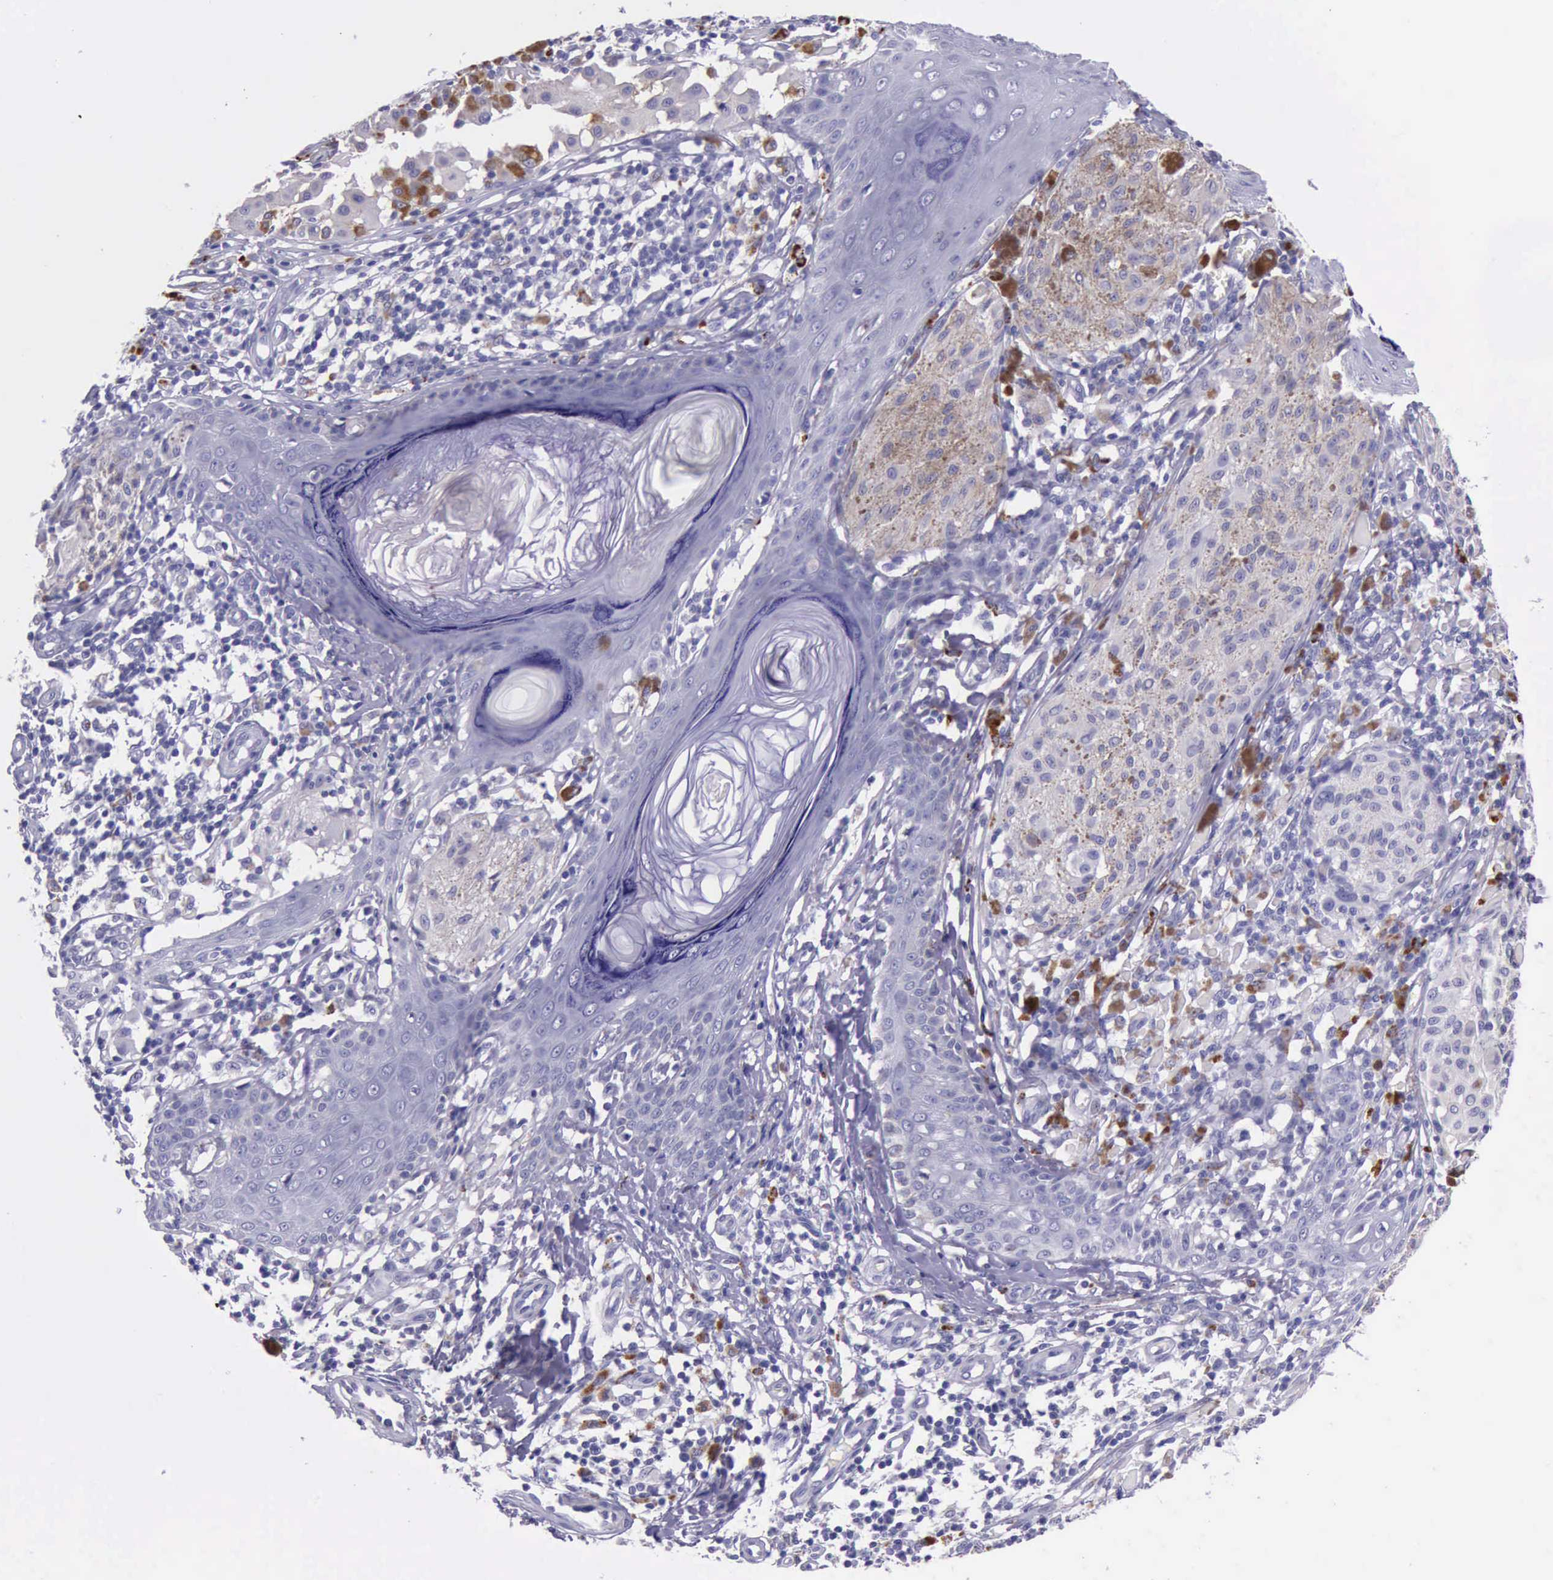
{"staining": {"intensity": "negative", "quantity": "none", "location": "none"}, "tissue": "melanoma", "cell_type": "Tumor cells", "image_type": "cancer", "snomed": [{"axis": "morphology", "description": "Malignant melanoma, NOS"}, {"axis": "topography", "description": "Skin"}], "caption": "Immunohistochemical staining of malignant melanoma reveals no significant staining in tumor cells. The staining was performed using DAB to visualize the protein expression in brown, while the nuclei were stained in blue with hematoxylin (Magnification: 20x).", "gene": "GLA", "patient": {"sex": "male", "age": 36}}